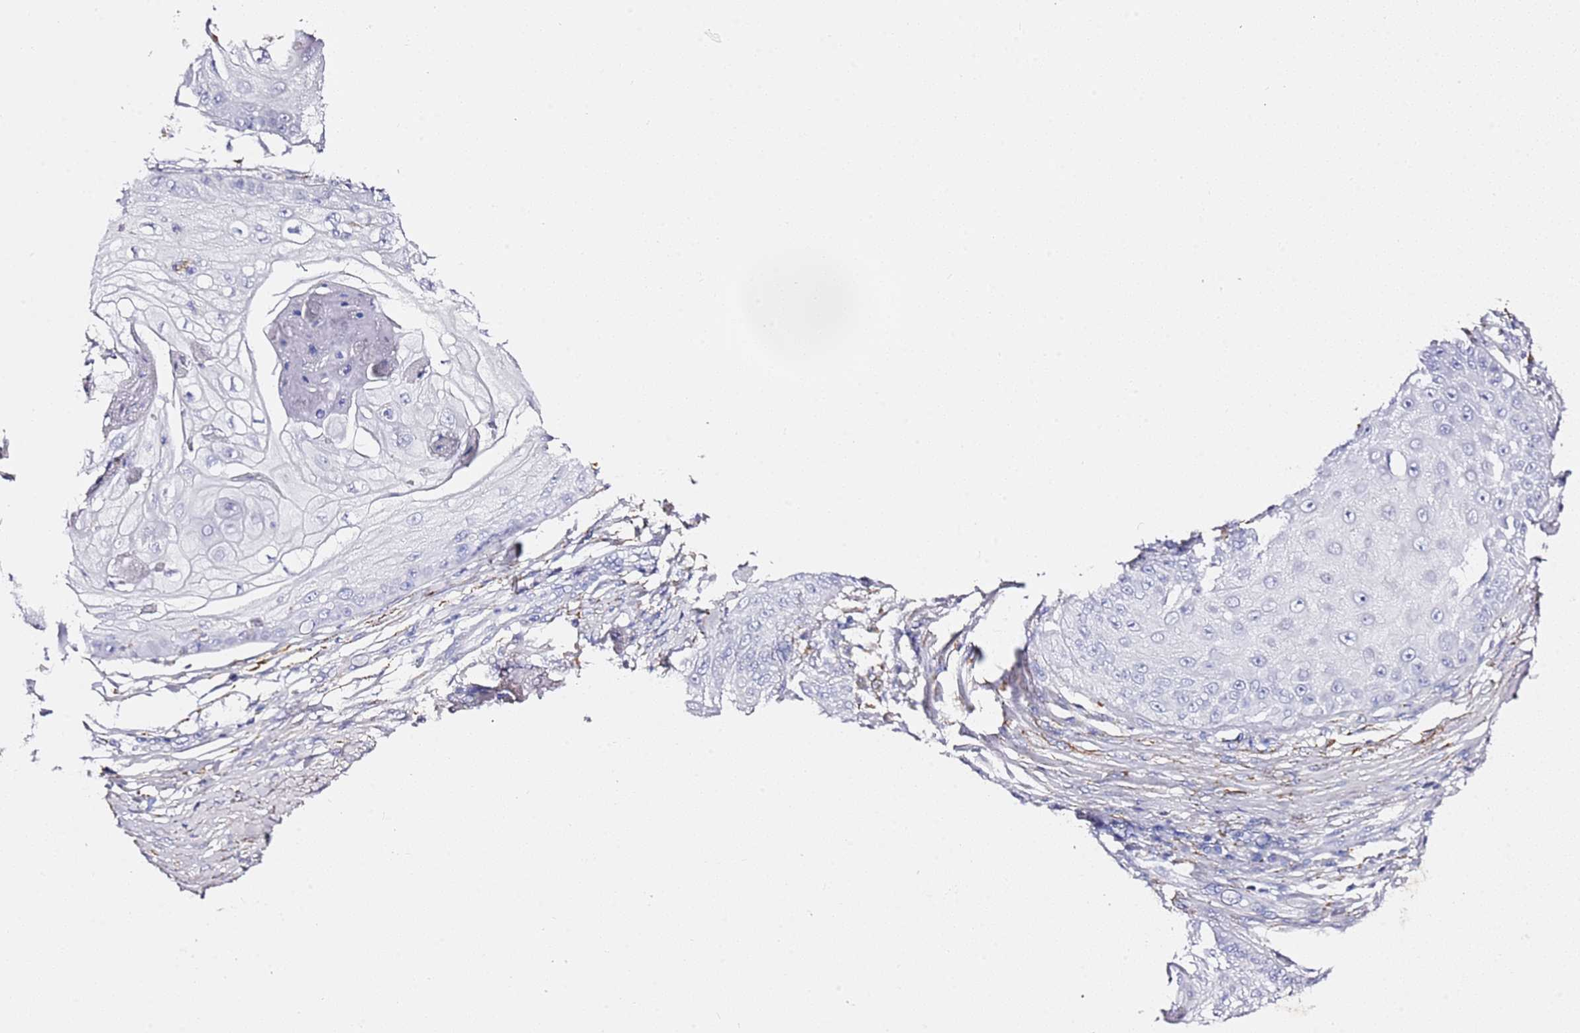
{"staining": {"intensity": "negative", "quantity": "none", "location": "none"}, "tissue": "skin cancer", "cell_type": "Tumor cells", "image_type": "cancer", "snomed": [{"axis": "morphology", "description": "Squamous cell carcinoma, NOS"}, {"axis": "topography", "description": "Skin"}], "caption": "Immunohistochemical staining of human skin cancer (squamous cell carcinoma) exhibits no significant positivity in tumor cells.", "gene": "PTBP2", "patient": {"sex": "male", "age": 70}}